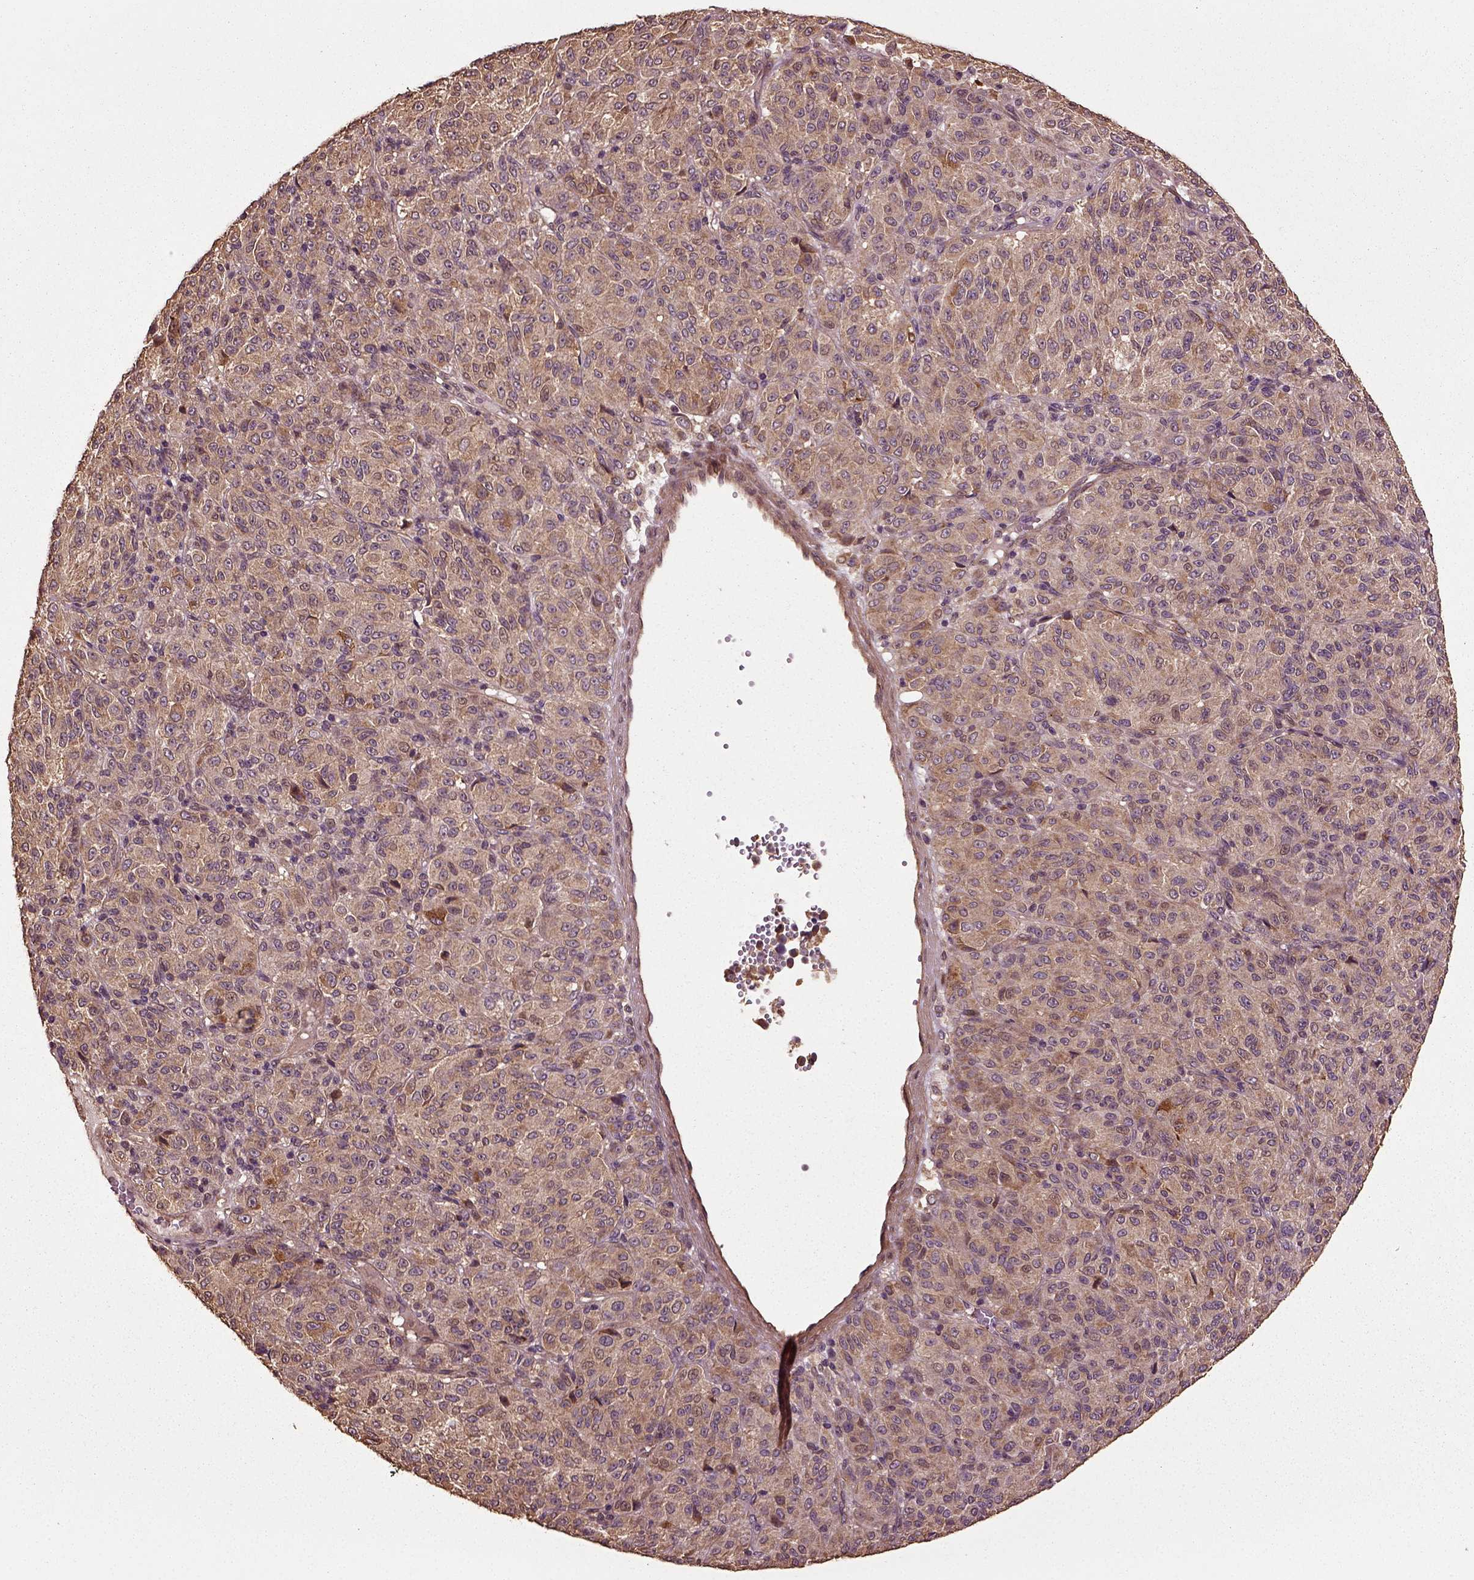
{"staining": {"intensity": "weak", "quantity": ">75%", "location": "cytoplasmic/membranous"}, "tissue": "melanoma", "cell_type": "Tumor cells", "image_type": "cancer", "snomed": [{"axis": "morphology", "description": "Malignant melanoma, Metastatic site"}, {"axis": "topography", "description": "Brain"}], "caption": "Approximately >75% of tumor cells in human melanoma reveal weak cytoplasmic/membranous protein positivity as visualized by brown immunohistochemical staining.", "gene": "ERV3-1", "patient": {"sex": "female", "age": 56}}